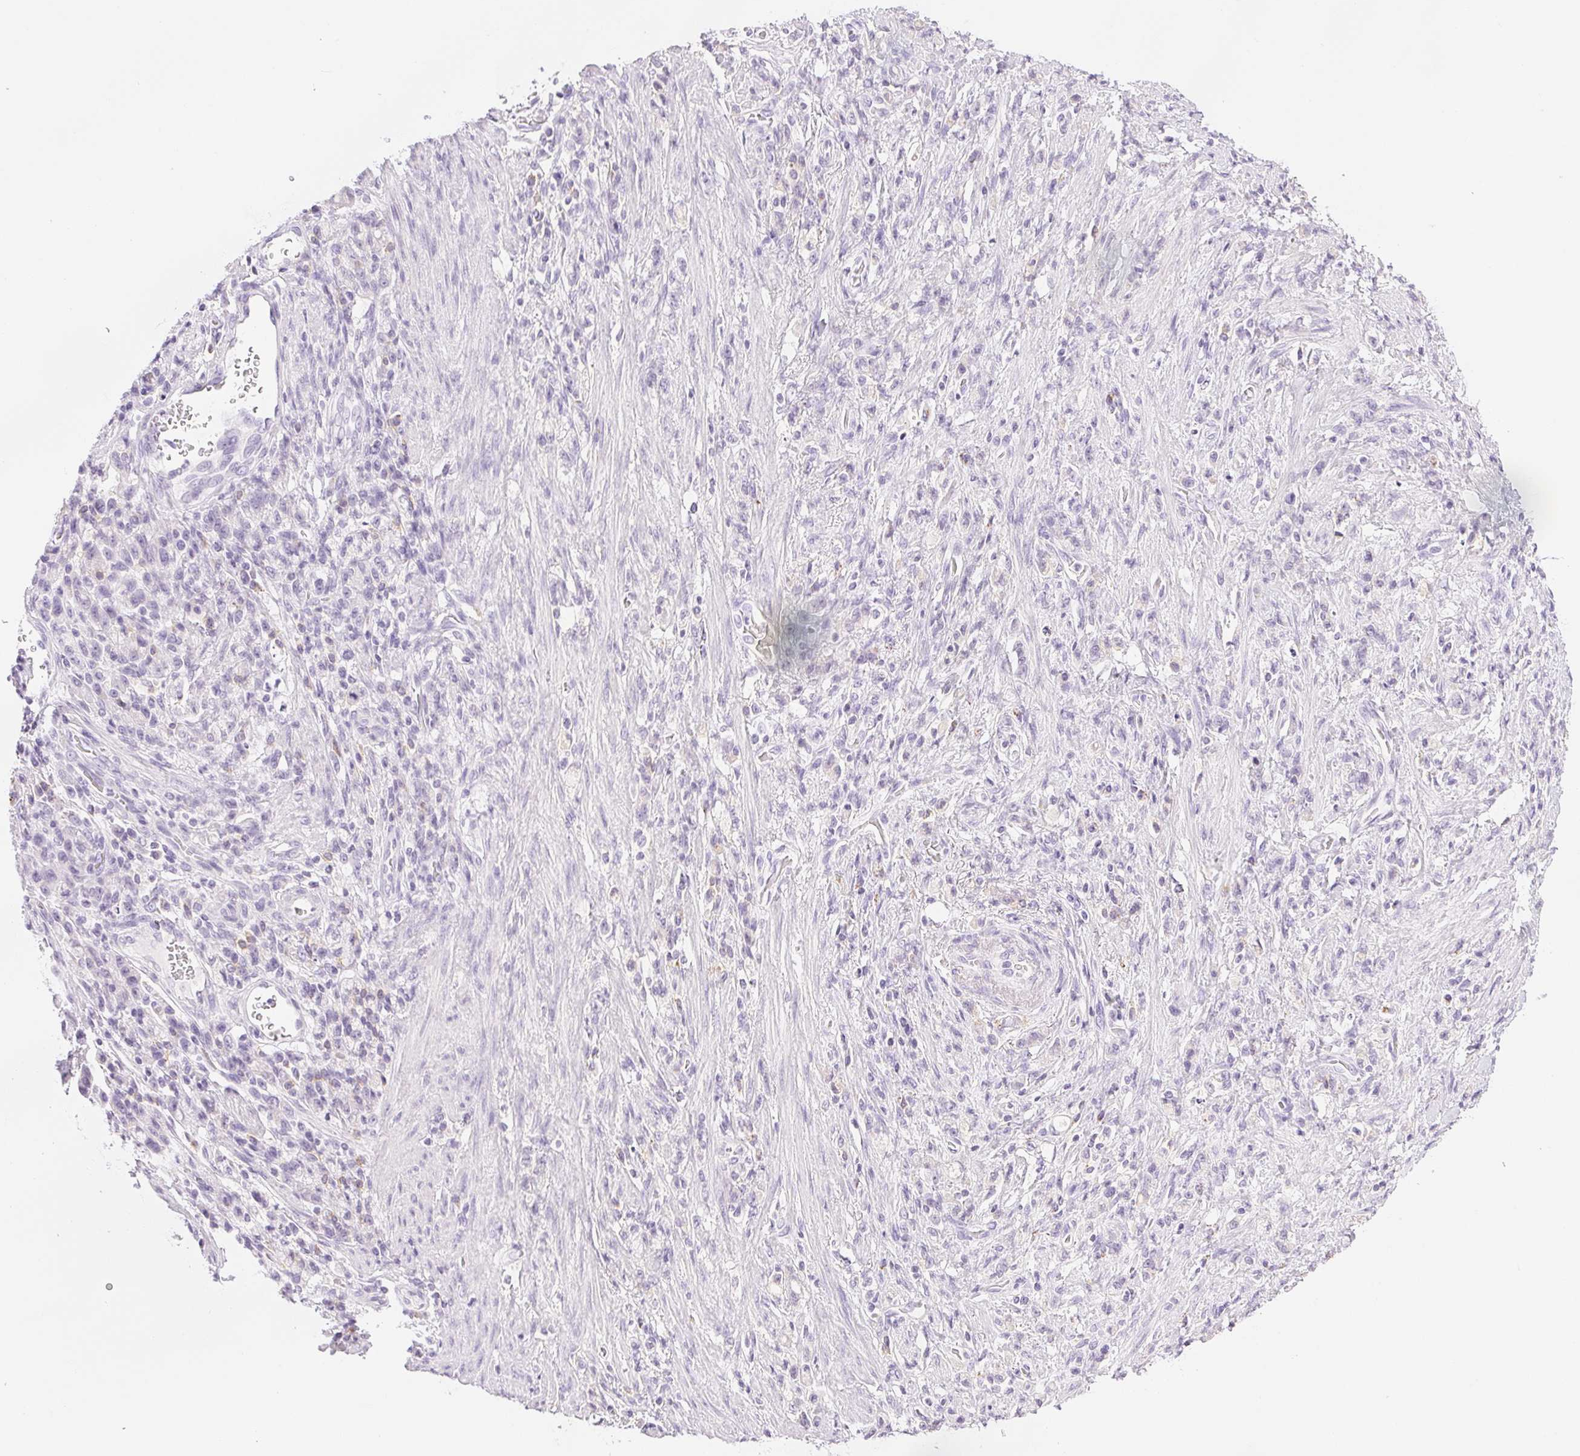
{"staining": {"intensity": "negative", "quantity": "none", "location": "none"}, "tissue": "stomach cancer", "cell_type": "Tumor cells", "image_type": "cancer", "snomed": [{"axis": "morphology", "description": "Adenocarcinoma, NOS"}, {"axis": "topography", "description": "Stomach"}], "caption": "Stomach adenocarcinoma stained for a protein using immunohistochemistry demonstrates no expression tumor cells.", "gene": "SLC5A2", "patient": {"sex": "male", "age": 77}}